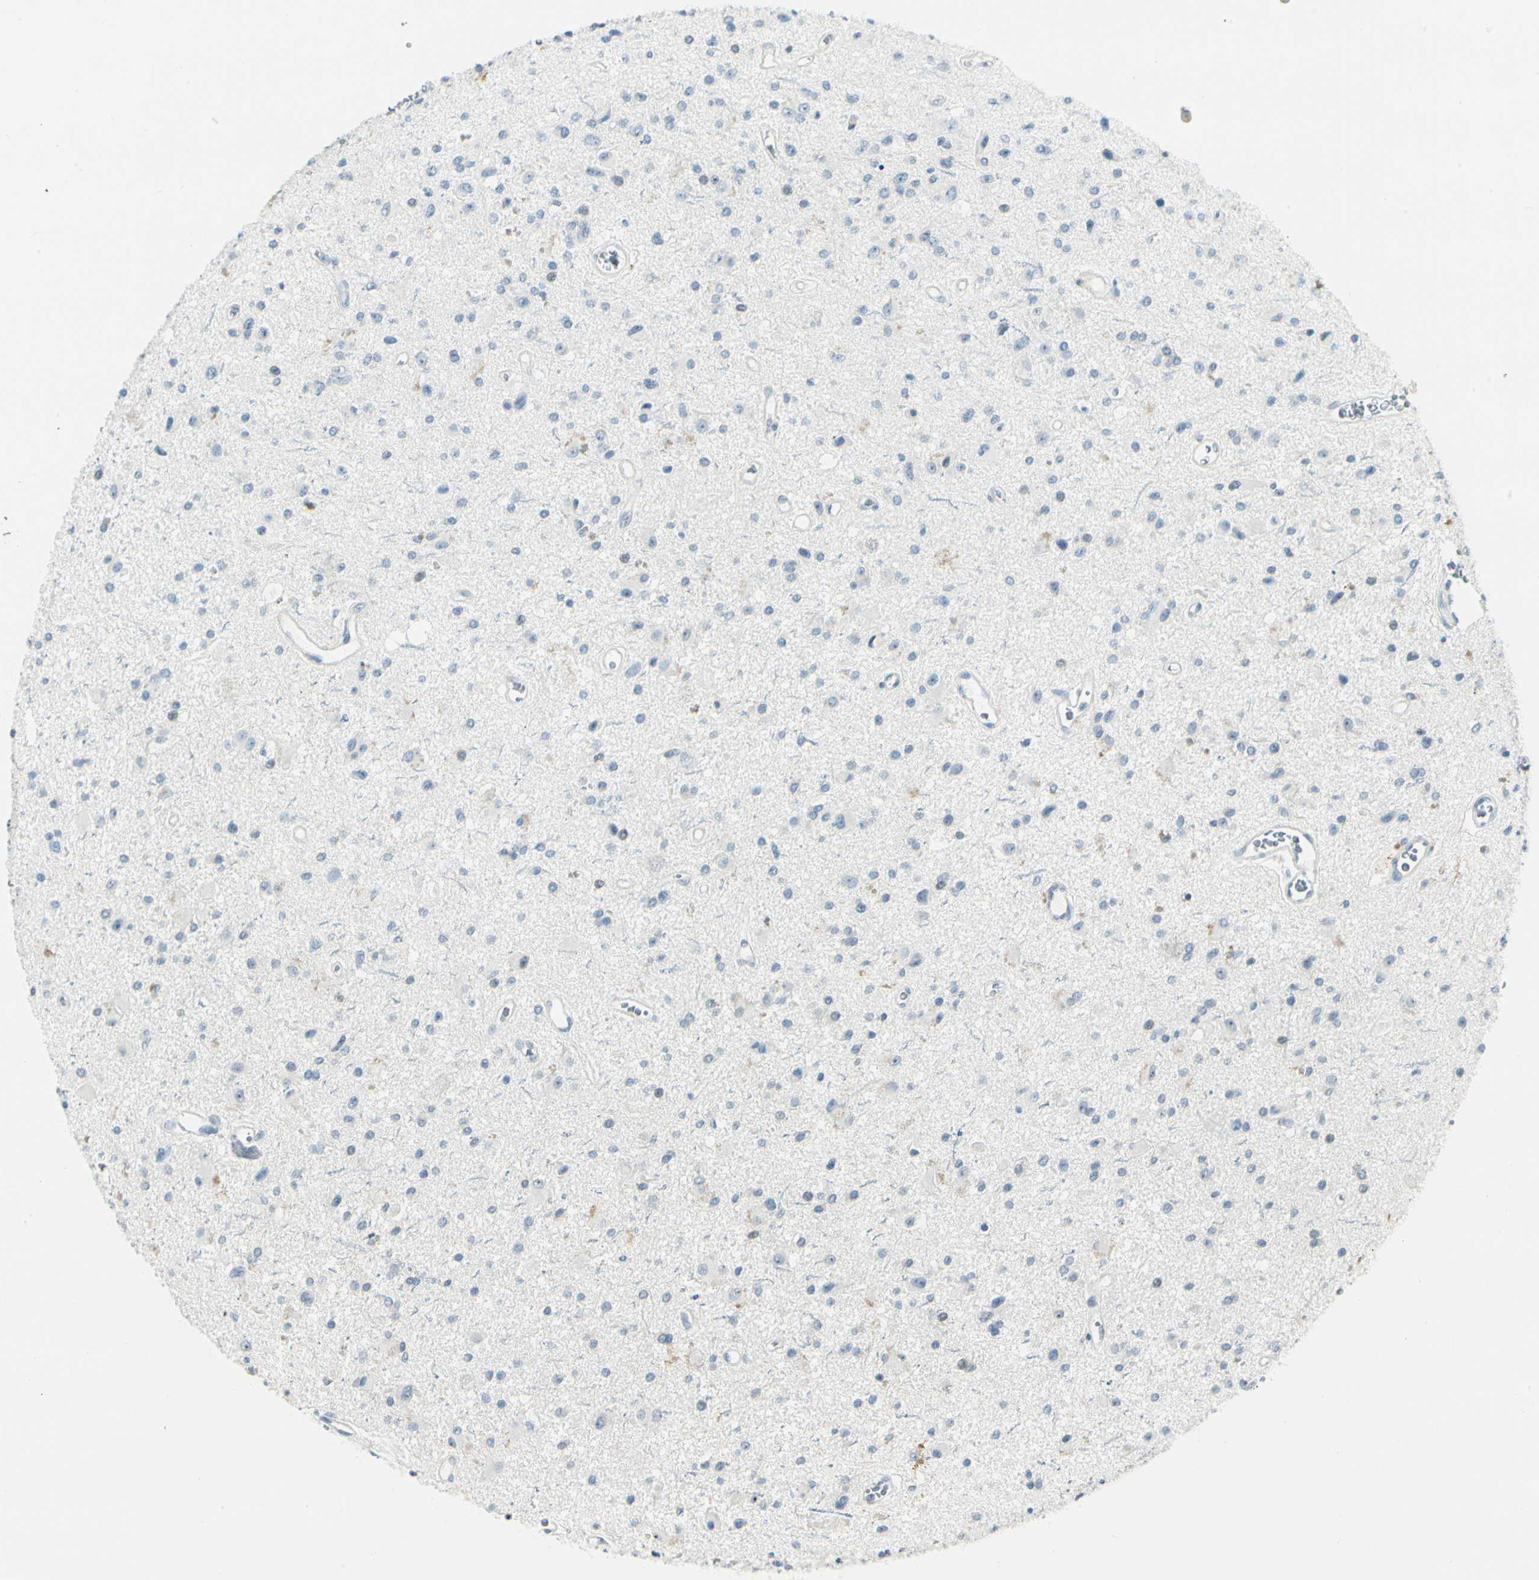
{"staining": {"intensity": "negative", "quantity": "none", "location": "none"}, "tissue": "glioma", "cell_type": "Tumor cells", "image_type": "cancer", "snomed": [{"axis": "morphology", "description": "Glioma, malignant, Low grade"}, {"axis": "topography", "description": "Brain"}], "caption": "Tumor cells are negative for protein expression in human malignant low-grade glioma.", "gene": "ZSCAN1", "patient": {"sex": "male", "age": 58}}